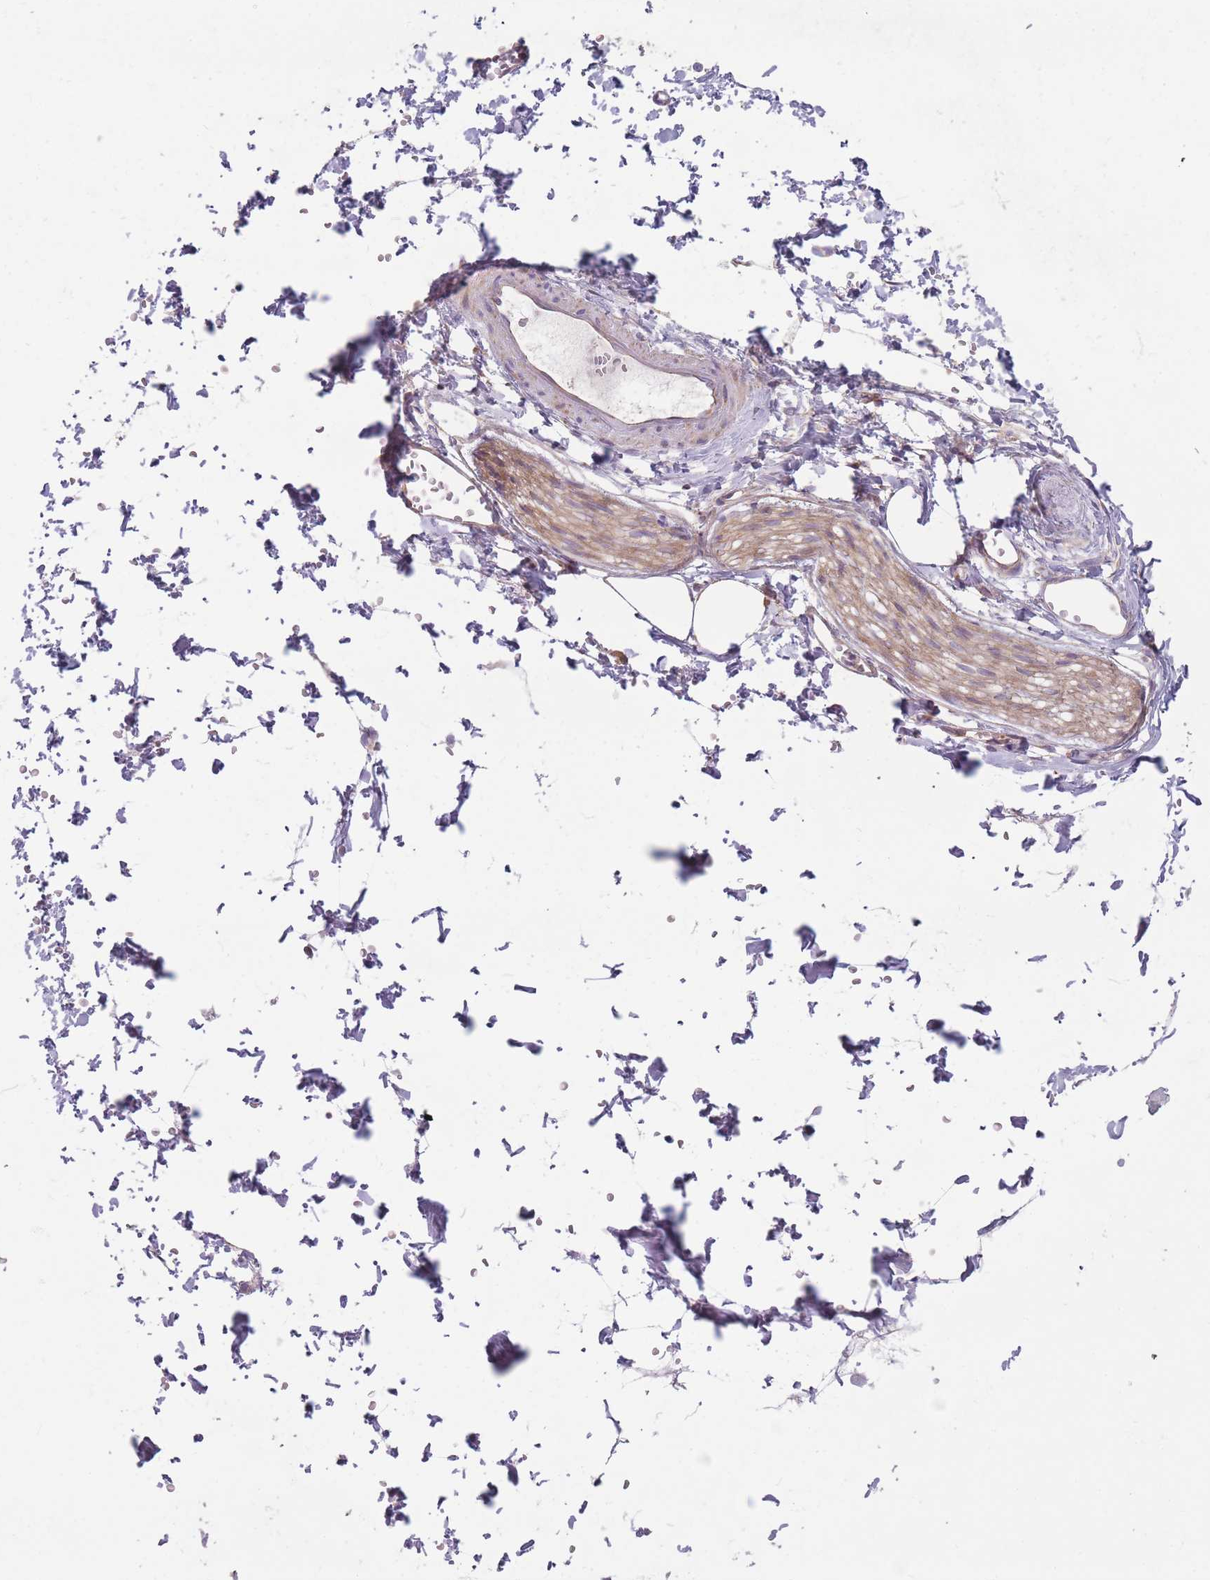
{"staining": {"intensity": "negative", "quantity": "none", "location": "none"}, "tissue": "adipose tissue", "cell_type": "Adipocytes", "image_type": "normal", "snomed": [{"axis": "morphology", "description": "Normal tissue, NOS"}, {"axis": "topography", "description": "Prostate"}, {"axis": "topography", "description": "Peripheral nerve tissue"}], "caption": "IHC photomicrograph of benign adipose tissue stained for a protein (brown), which displays no expression in adipocytes.", "gene": "ENSG00000255639", "patient": {"sex": "male", "age": 55}}